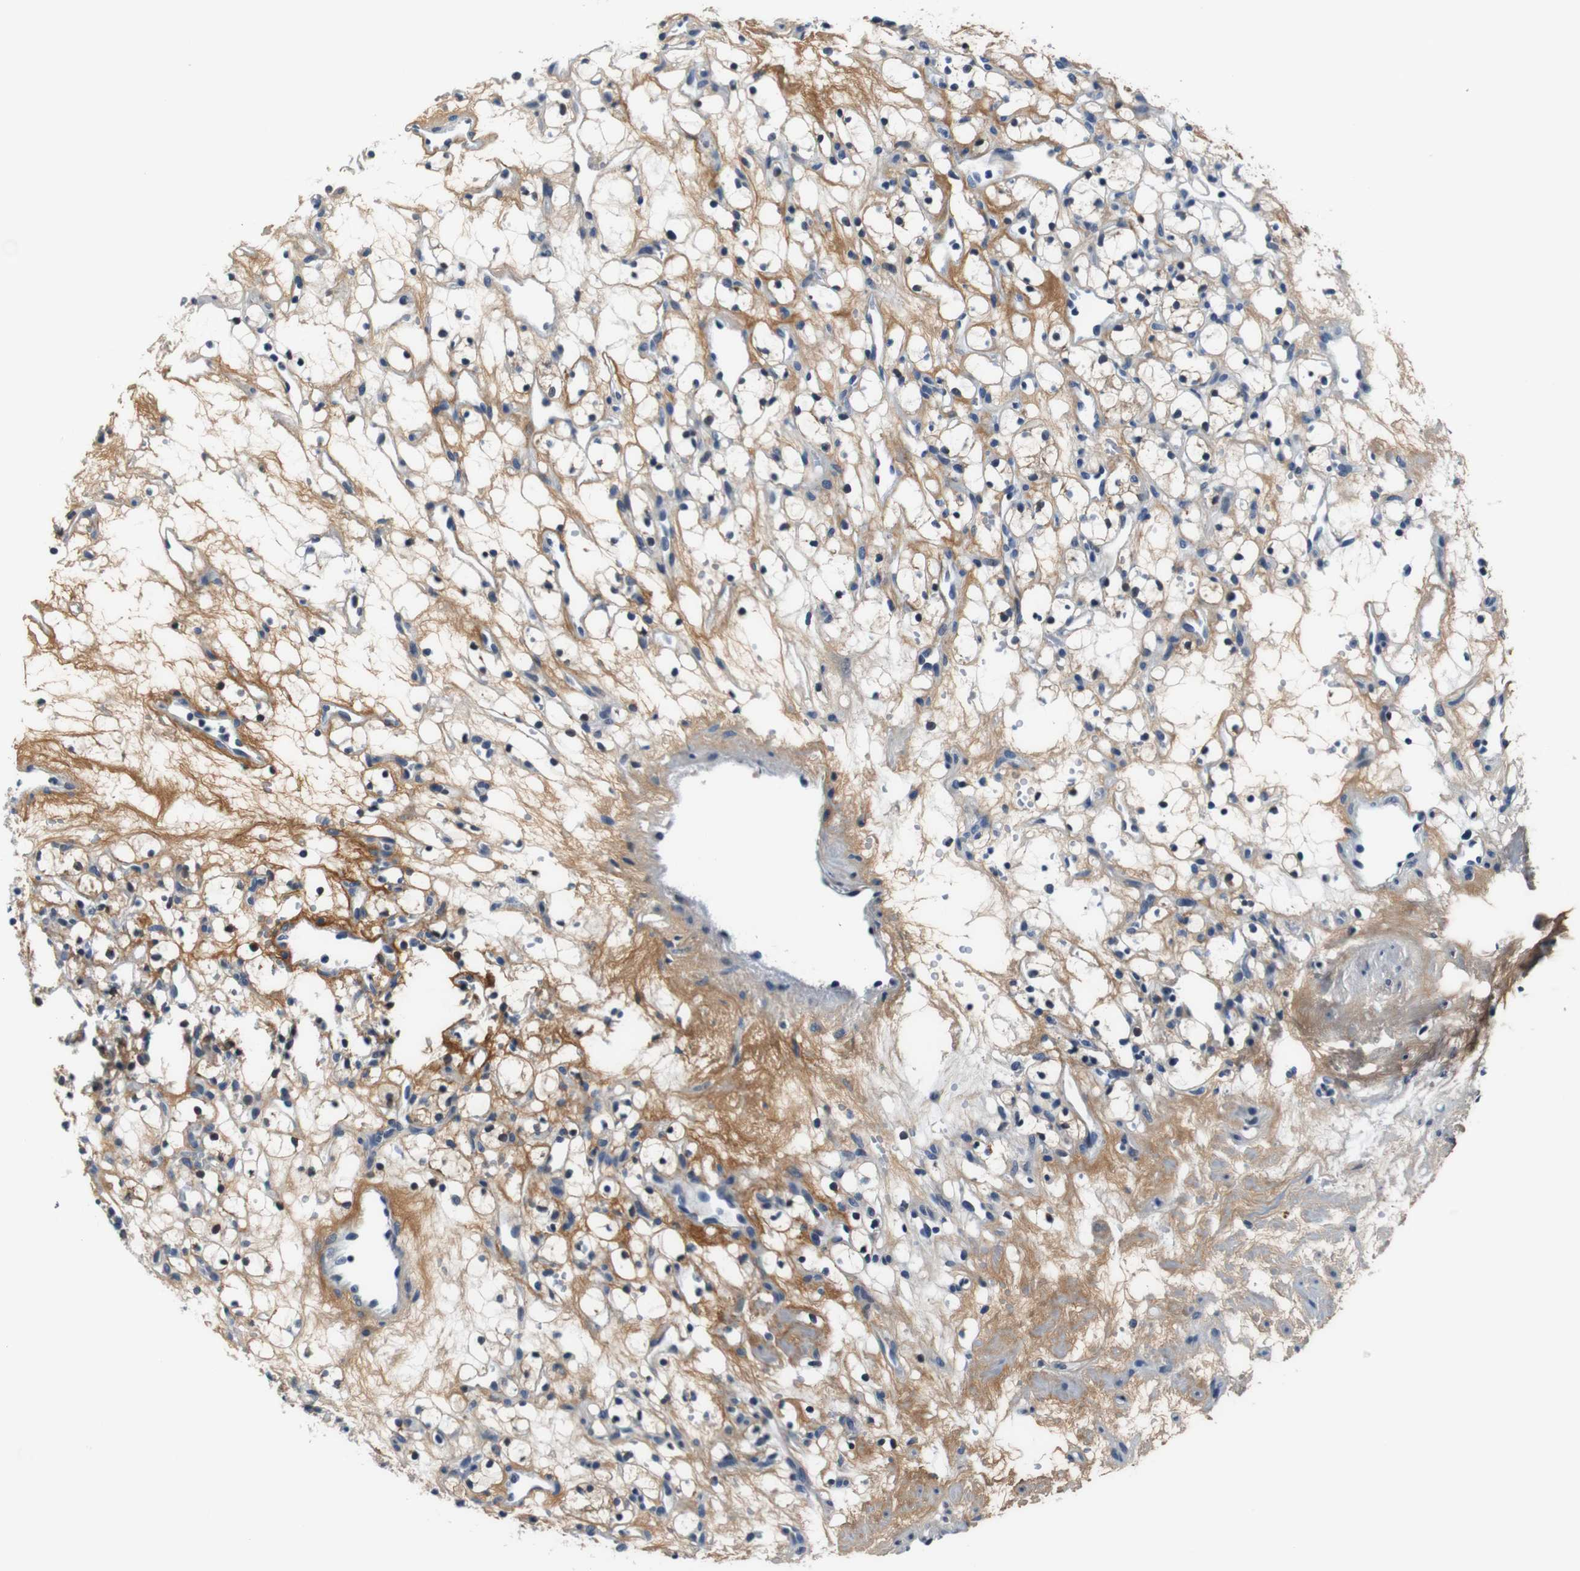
{"staining": {"intensity": "moderate", "quantity": ">75%", "location": "cytoplasmic/membranous"}, "tissue": "renal cancer", "cell_type": "Tumor cells", "image_type": "cancer", "snomed": [{"axis": "morphology", "description": "Adenocarcinoma, NOS"}, {"axis": "topography", "description": "Kidney"}], "caption": "Tumor cells demonstrate moderate cytoplasmic/membranous staining in about >75% of cells in renal adenocarcinoma. (DAB (3,3'-diaminobenzidine) IHC, brown staining for protein, blue staining for nuclei).", "gene": "LRP4", "patient": {"sex": "female", "age": 60}}